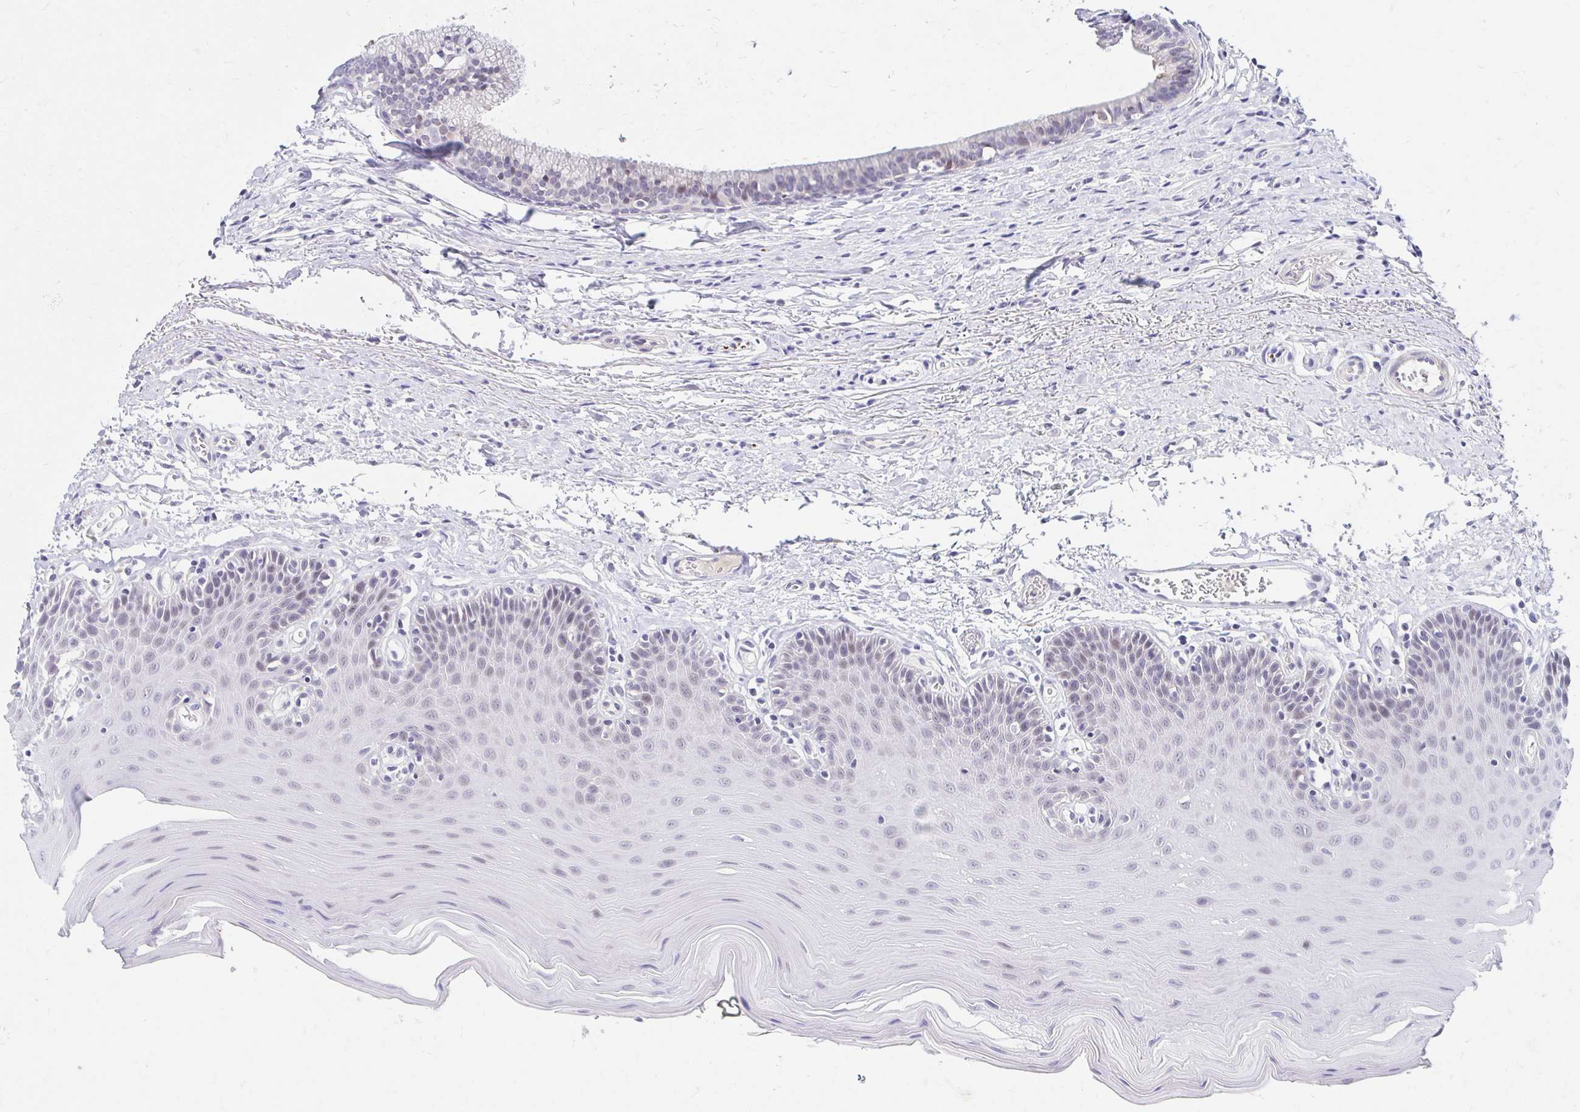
{"staining": {"intensity": "weak", "quantity": "<25%", "location": "nuclear"}, "tissue": "oral mucosa", "cell_type": "Squamous epithelial cells", "image_type": "normal", "snomed": [{"axis": "morphology", "description": "Normal tissue, NOS"}, {"axis": "morphology", "description": "Adenocarcinoma, NOS"}, {"axis": "topography", "description": "Oral tissue"}, {"axis": "topography", "description": "Head-Neck"}], "caption": "Squamous epithelial cells show no significant protein positivity in normal oral mucosa. (Immunohistochemistry (ihc), brightfield microscopy, high magnification).", "gene": "GUCY1A1", "patient": {"sex": "female", "age": 57}}